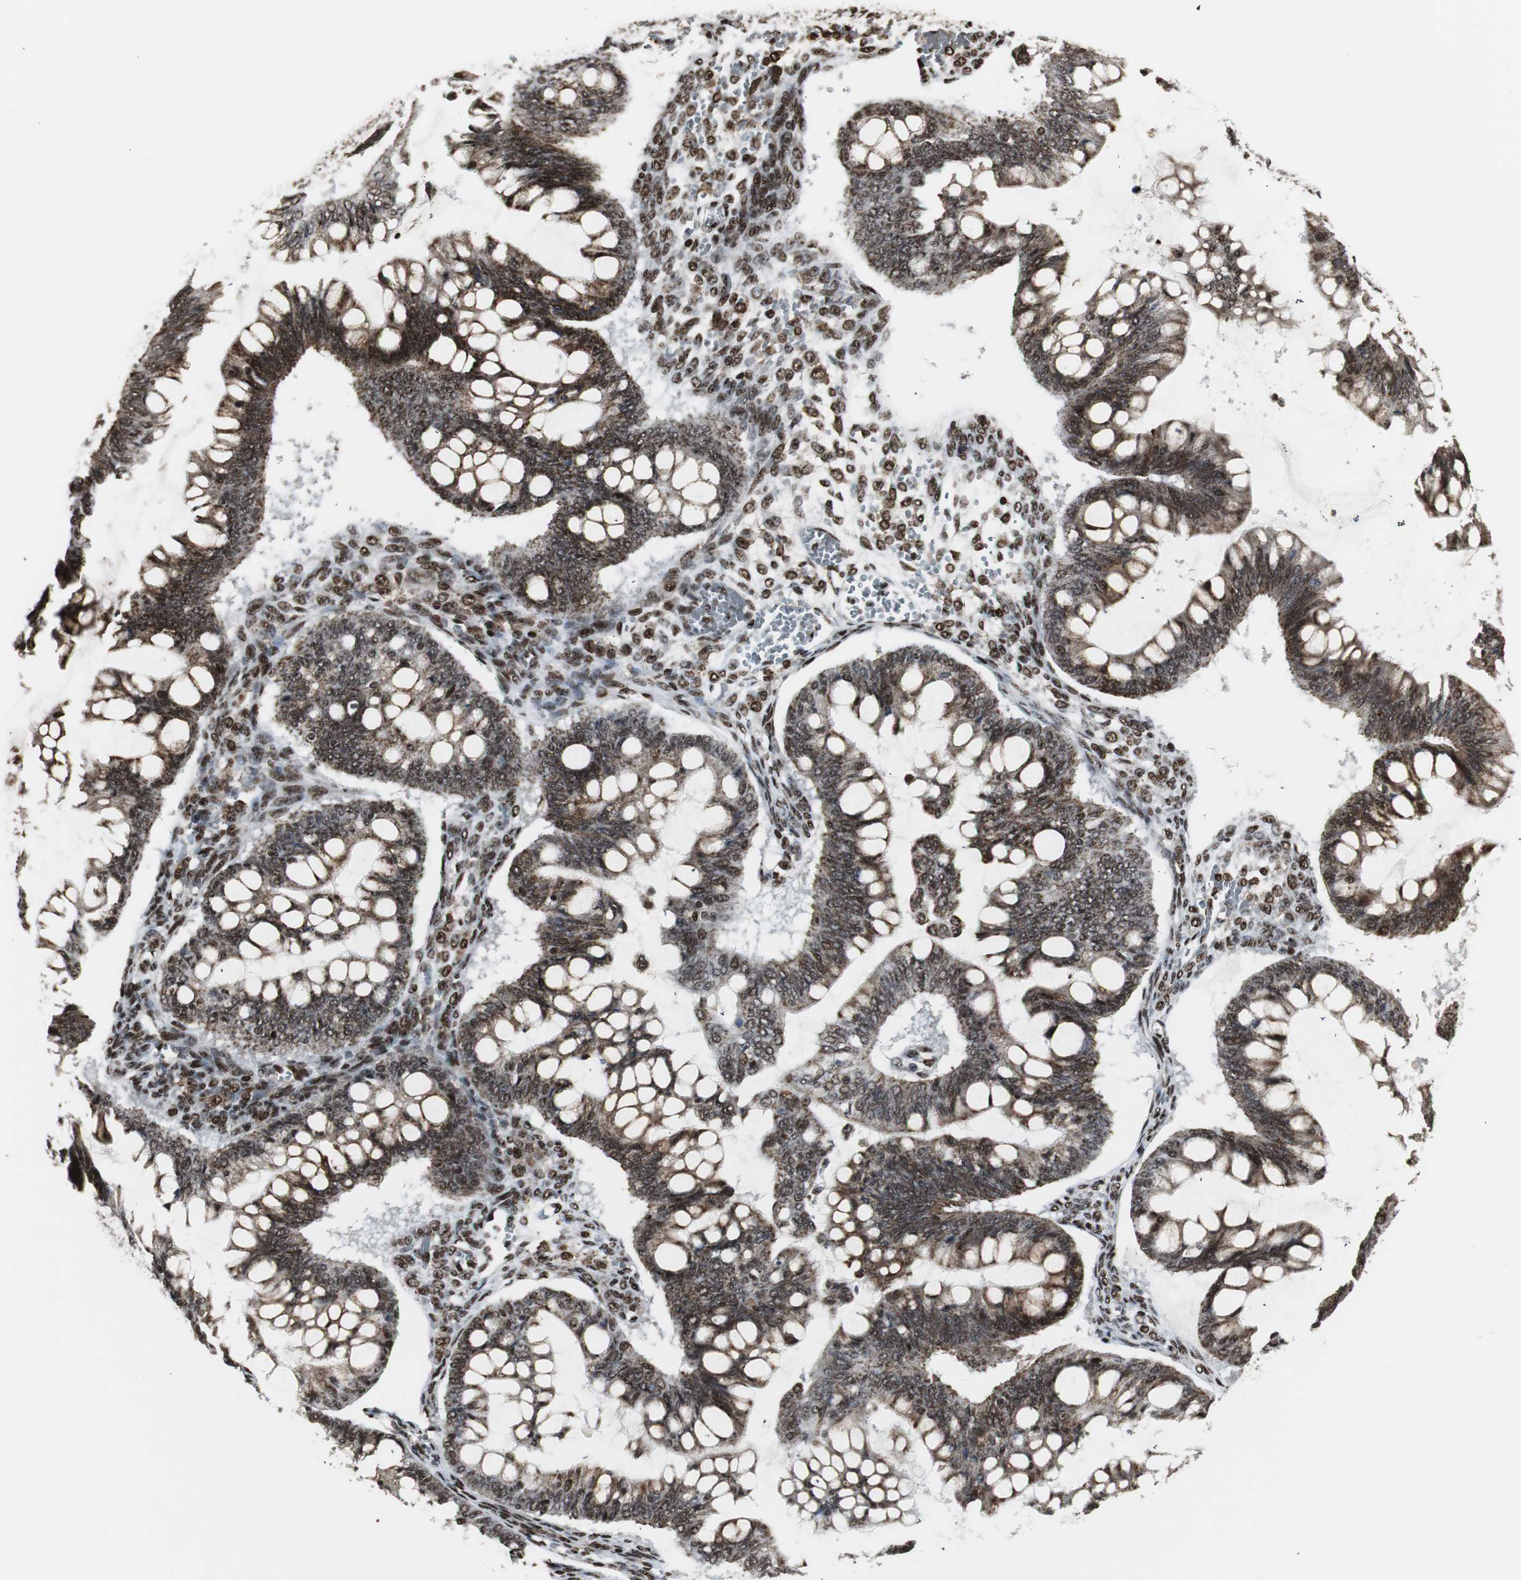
{"staining": {"intensity": "strong", "quantity": ">75%", "location": "nuclear"}, "tissue": "ovarian cancer", "cell_type": "Tumor cells", "image_type": "cancer", "snomed": [{"axis": "morphology", "description": "Cystadenocarcinoma, mucinous, NOS"}, {"axis": "topography", "description": "Ovary"}], "caption": "Tumor cells display high levels of strong nuclear staining in about >75% of cells in ovarian cancer.", "gene": "PARN", "patient": {"sex": "female", "age": 73}}